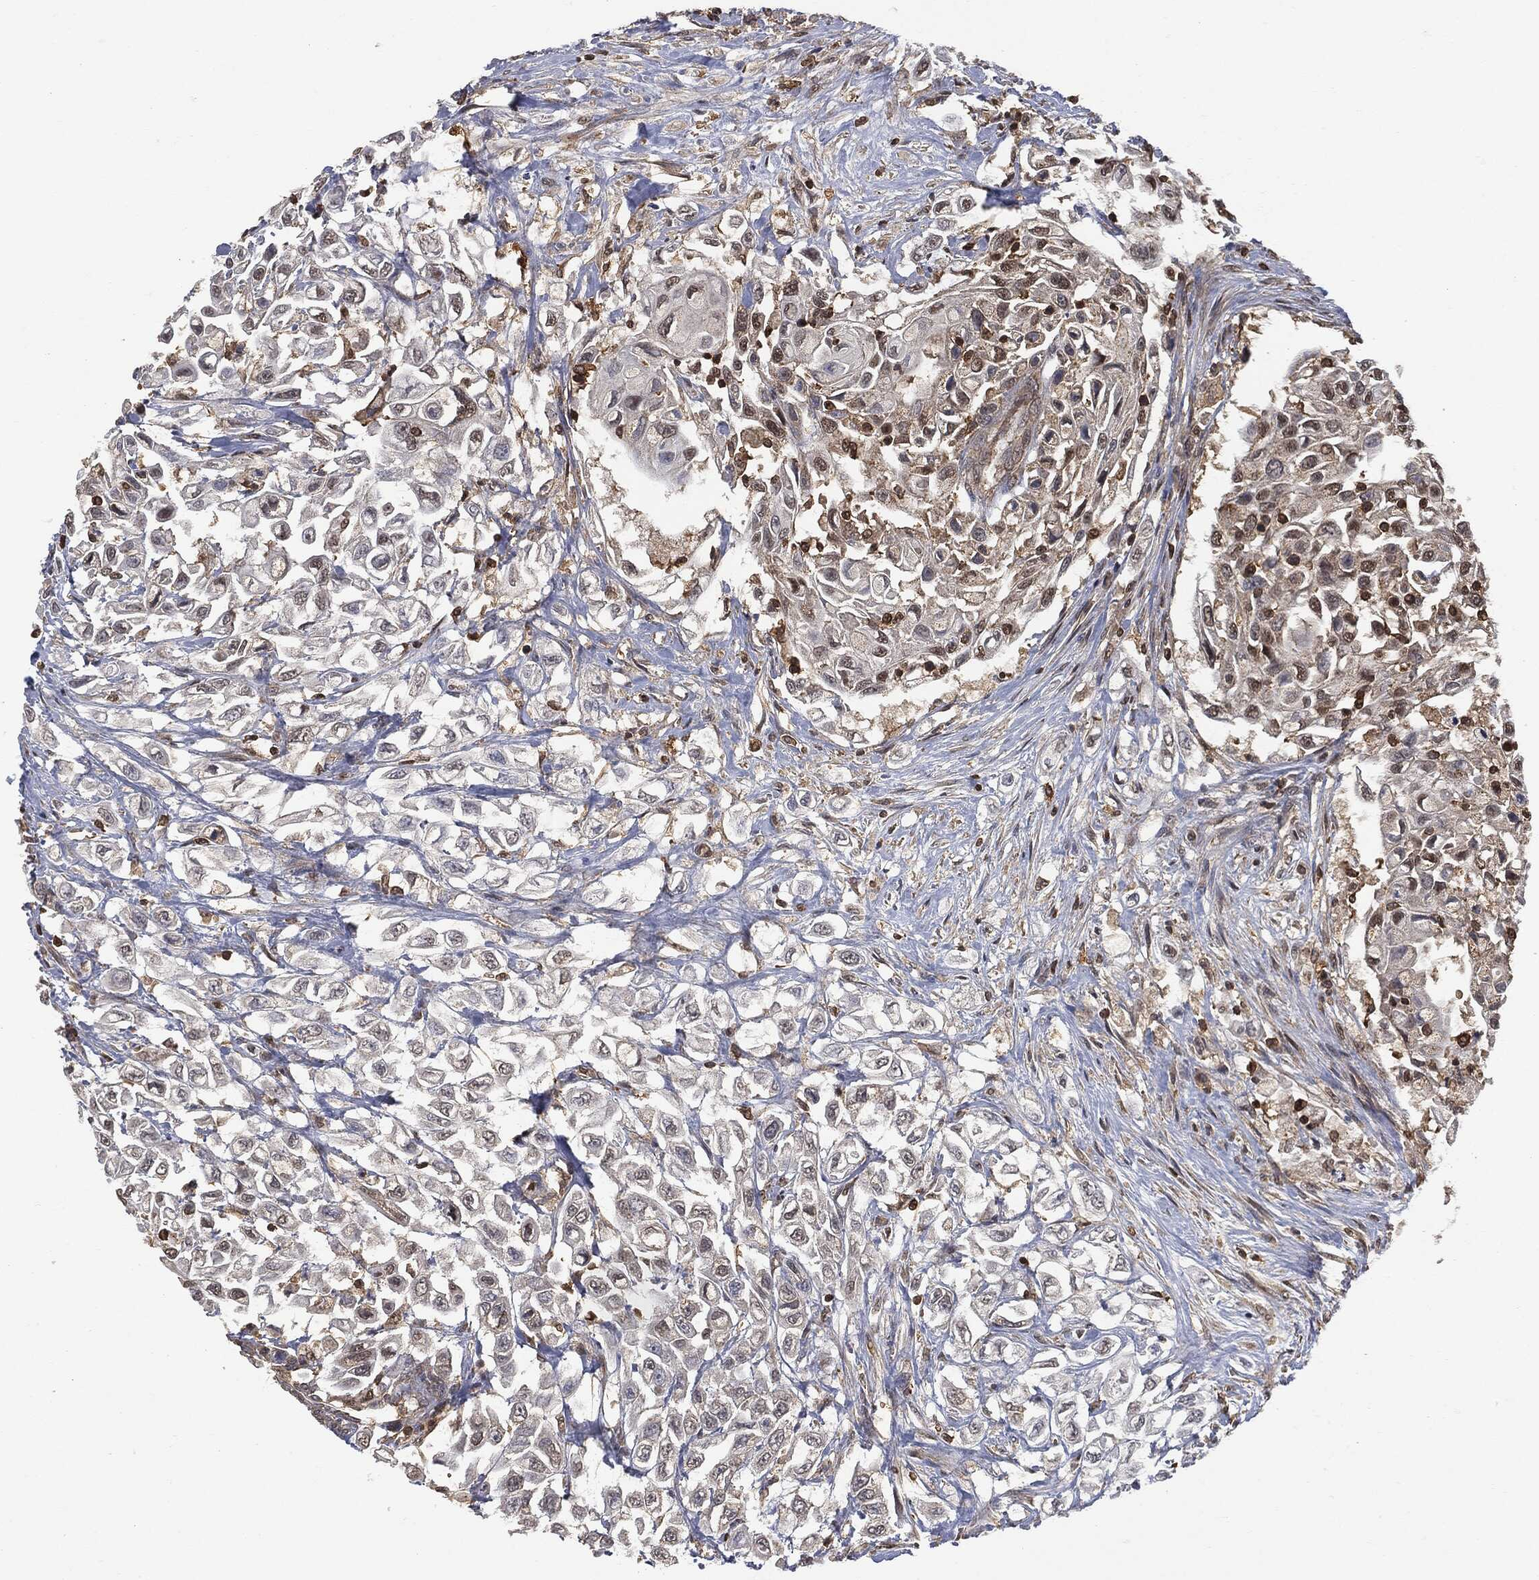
{"staining": {"intensity": "negative", "quantity": "none", "location": "none"}, "tissue": "urothelial cancer", "cell_type": "Tumor cells", "image_type": "cancer", "snomed": [{"axis": "morphology", "description": "Urothelial carcinoma, High grade"}, {"axis": "topography", "description": "Urinary bladder"}], "caption": "The micrograph exhibits no staining of tumor cells in high-grade urothelial carcinoma.", "gene": "PSMB10", "patient": {"sex": "female", "age": 56}}